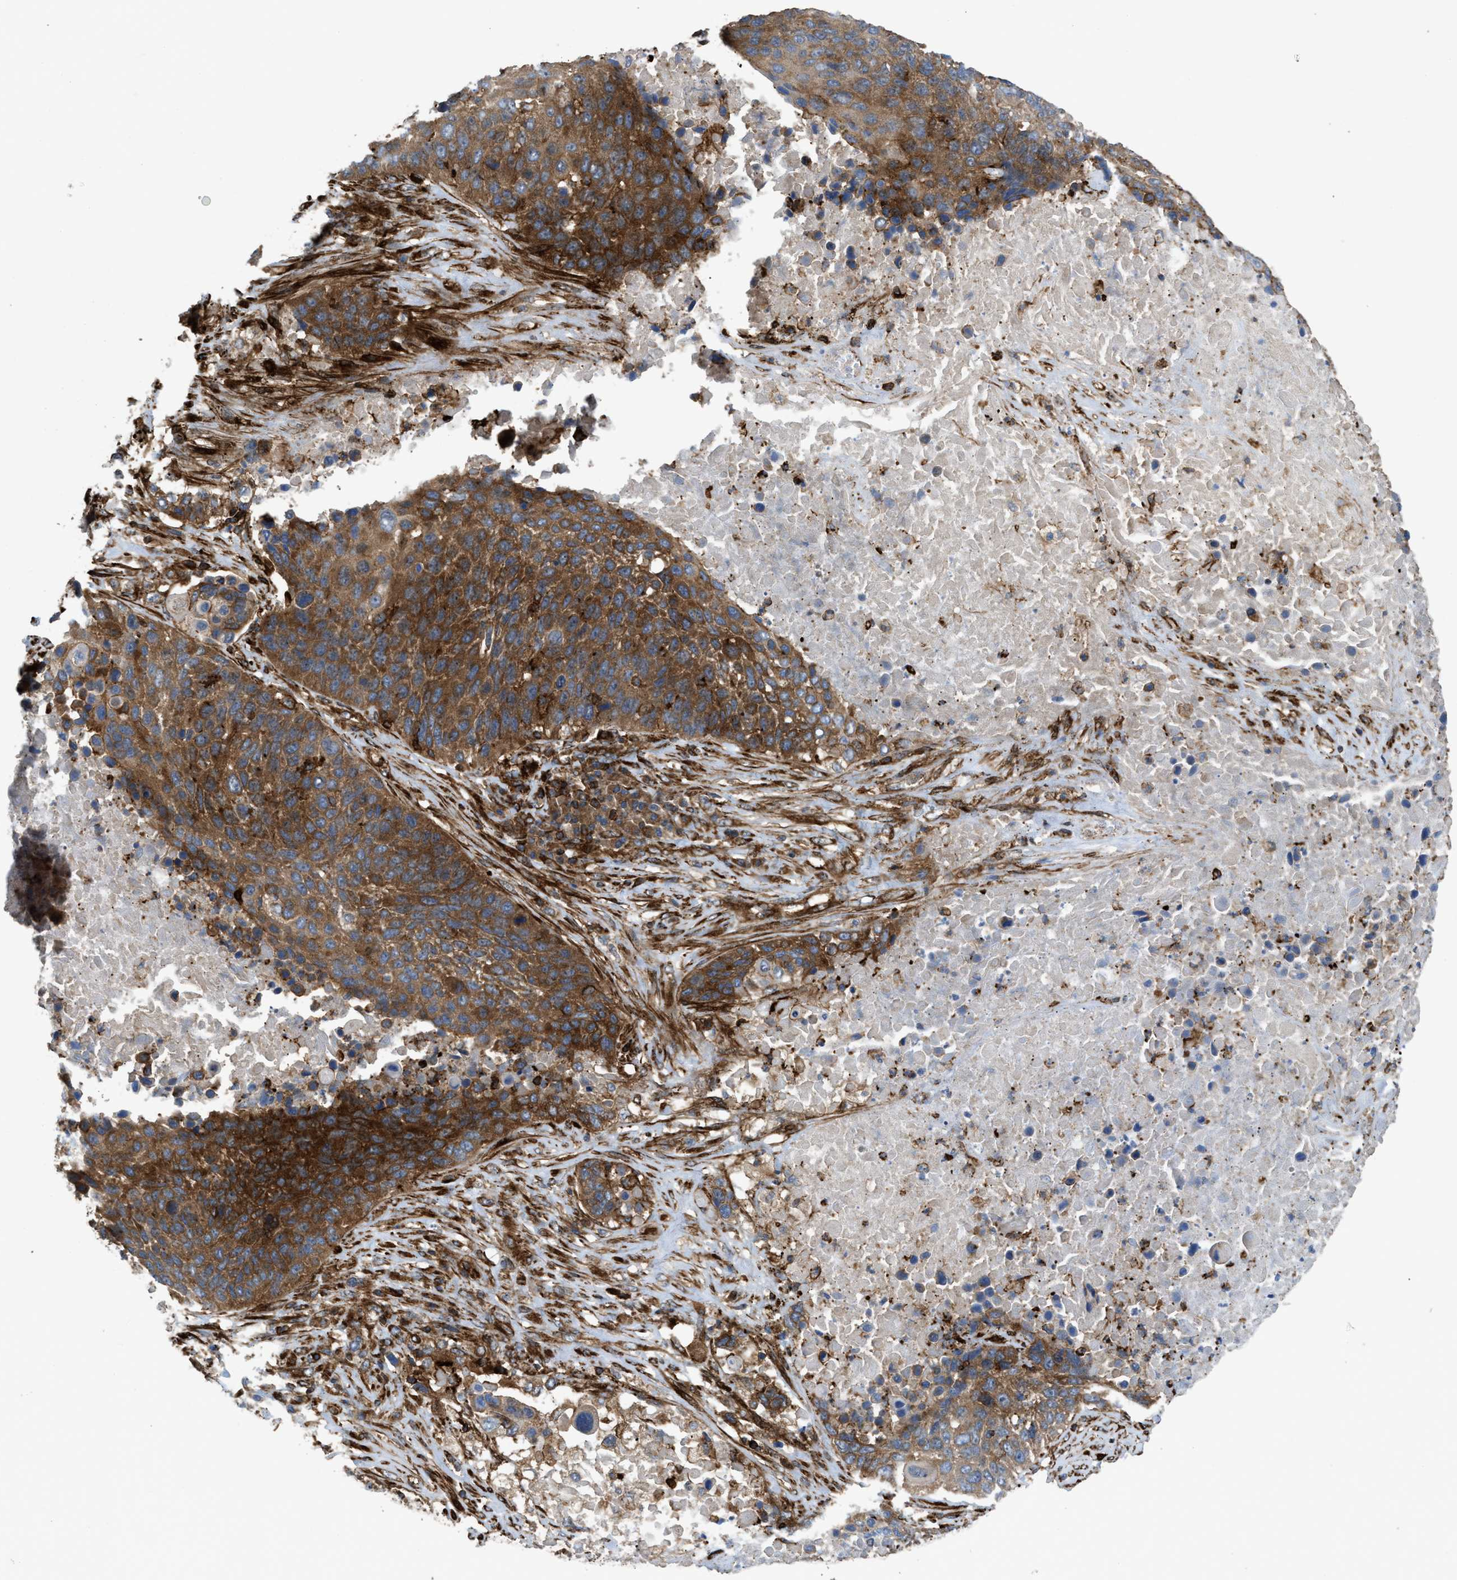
{"staining": {"intensity": "strong", "quantity": ">75%", "location": "cytoplasmic/membranous"}, "tissue": "lung cancer", "cell_type": "Tumor cells", "image_type": "cancer", "snomed": [{"axis": "morphology", "description": "Squamous cell carcinoma, NOS"}, {"axis": "topography", "description": "Lung"}], "caption": "A brown stain shows strong cytoplasmic/membranous staining of a protein in lung cancer tumor cells.", "gene": "EGLN1", "patient": {"sex": "male", "age": 66}}